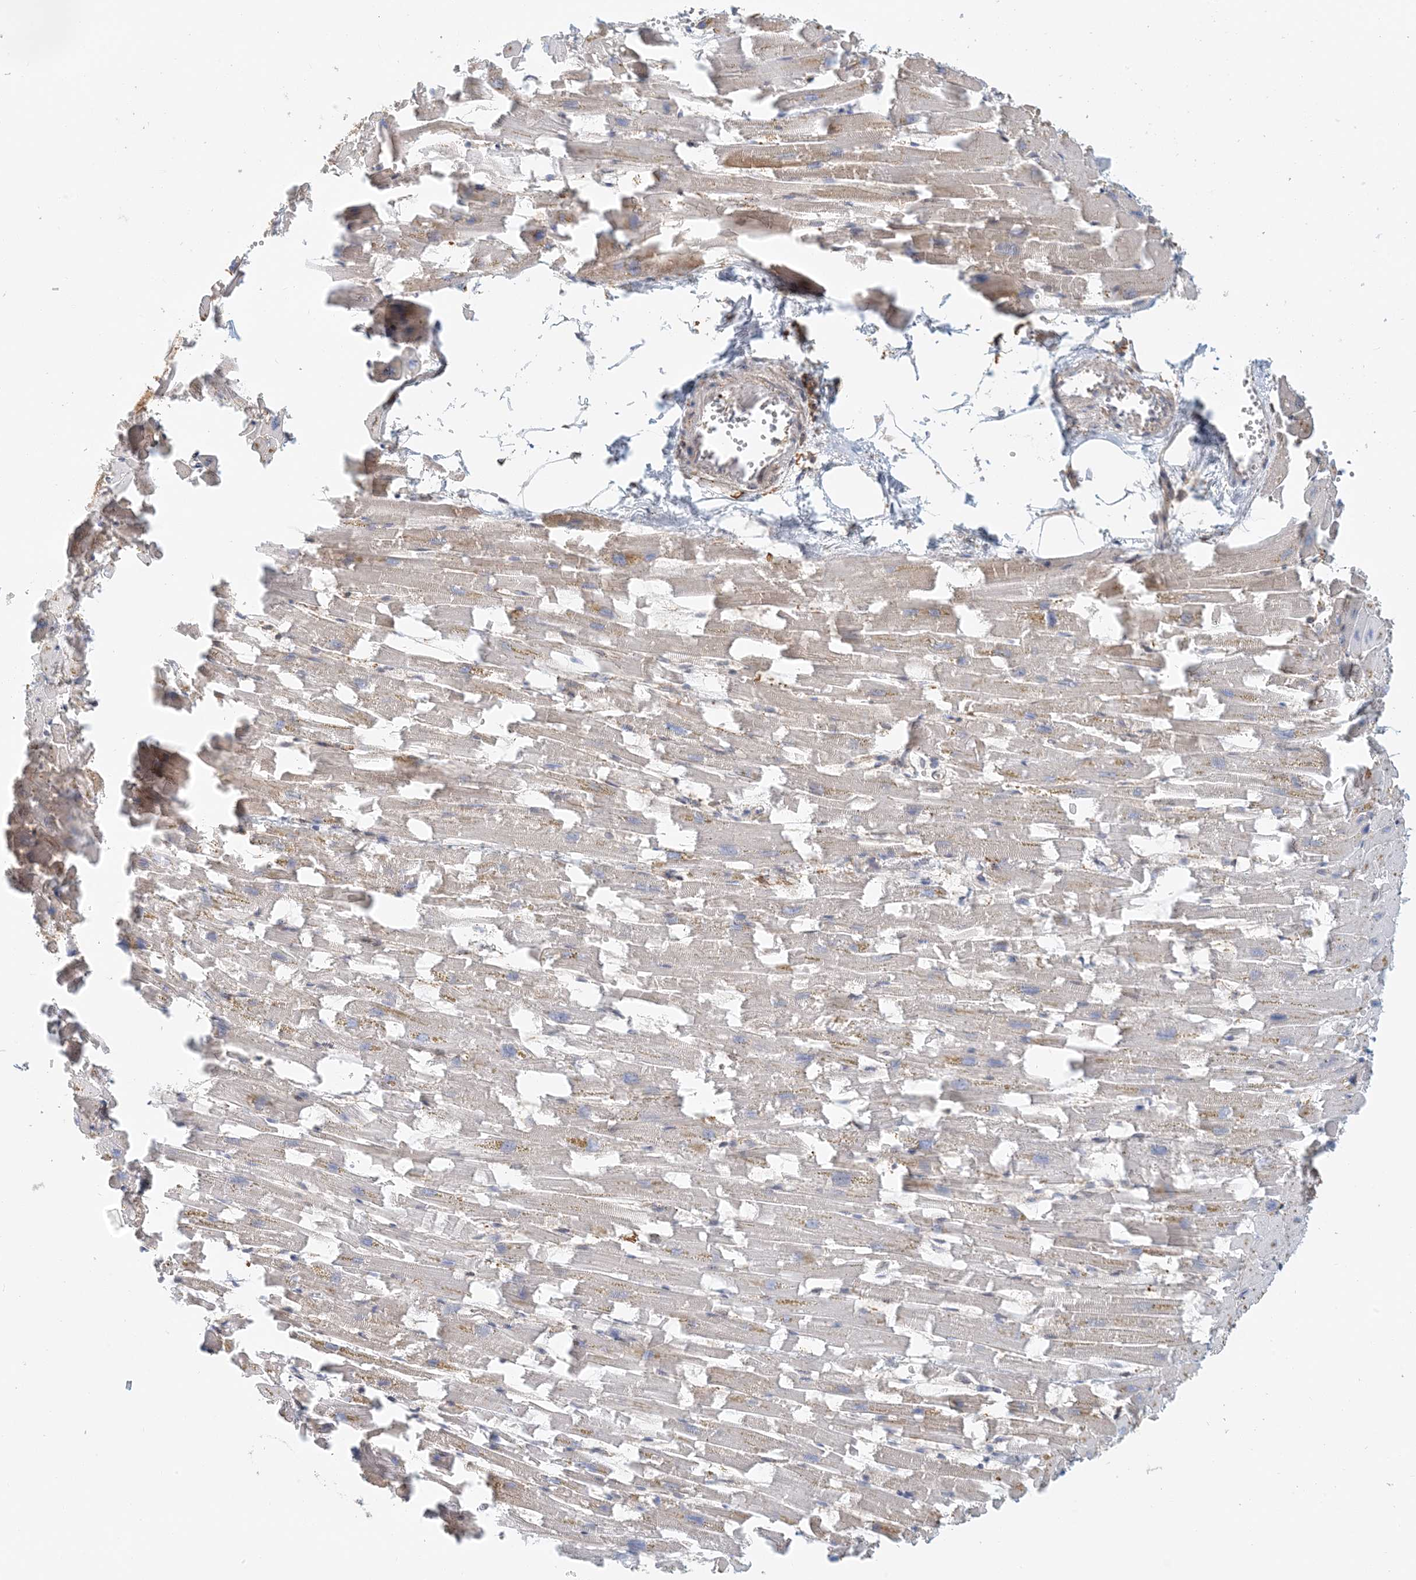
{"staining": {"intensity": "weak", "quantity": "25%-75%", "location": "cytoplasmic/membranous"}, "tissue": "heart muscle", "cell_type": "Cardiomyocytes", "image_type": "normal", "snomed": [{"axis": "morphology", "description": "Normal tissue, NOS"}, {"axis": "topography", "description": "Heart"}], "caption": "High-magnification brightfield microscopy of unremarkable heart muscle stained with DAB (3,3'-diaminobenzidine) (brown) and counterstained with hematoxylin (blue). cardiomyocytes exhibit weak cytoplasmic/membranous expression is present in approximately25%-75% of cells. Using DAB (brown) and hematoxylin (blue) stains, captured at high magnification using brightfield microscopy.", "gene": "HNMT", "patient": {"sex": "female", "age": 64}}